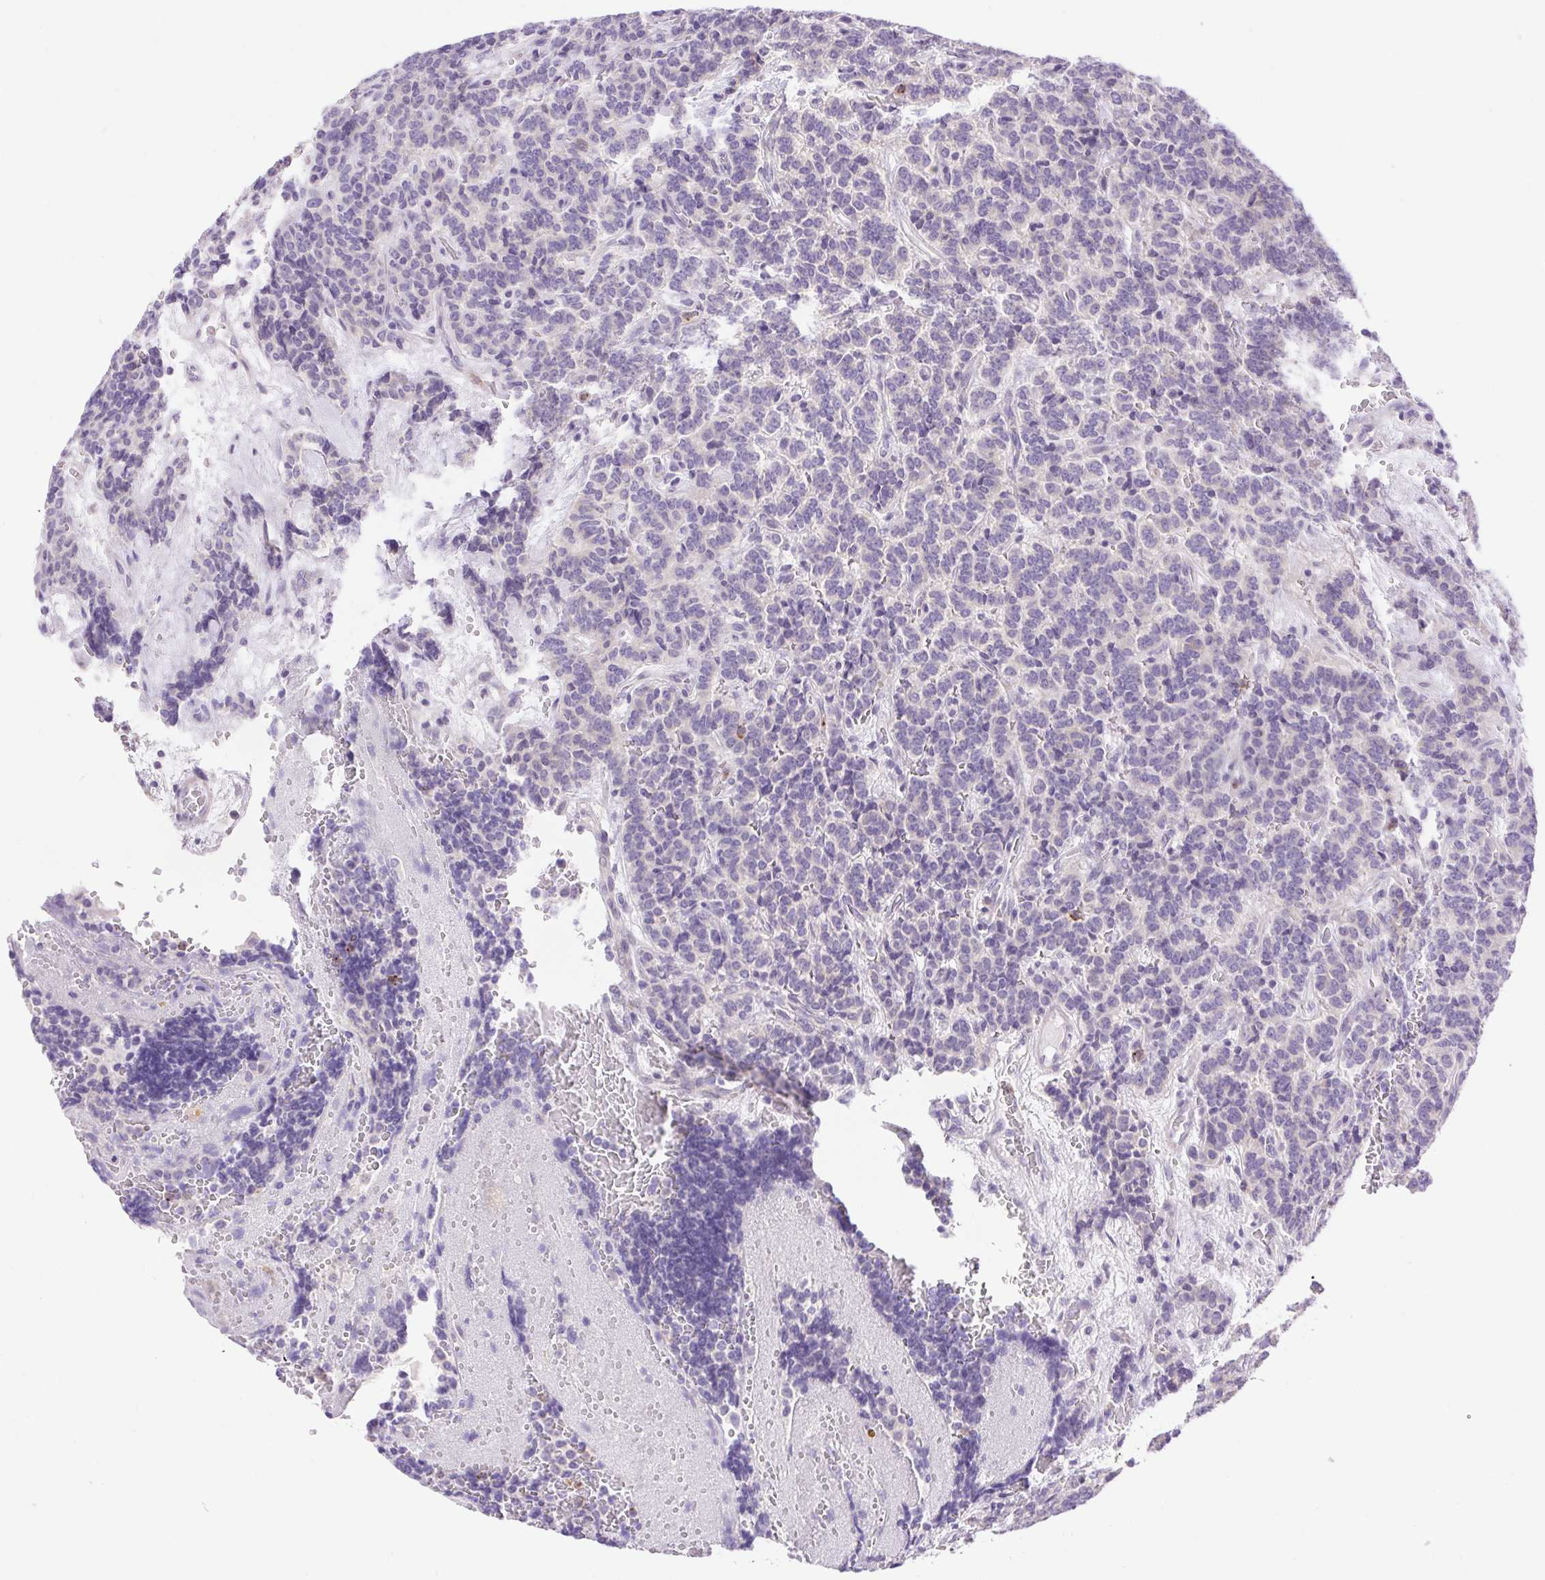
{"staining": {"intensity": "negative", "quantity": "none", "location": "none"}, "tissue": "carcinoid", "cell_type": "Tumor cells", "image_type": "cancer", "snomed": [{"axis": "morphology", "description": "Carcinoid, malignant, NOS"}, {"axis": "topography", "description": "Pancreas"}], "caption": "This is an immunohistochemistry (IHC) photomicrograph of carcinoid. There is no staining in tumor cells.", "gene": "FAM177B", "patient": {"sex": "male", "age": 36}}